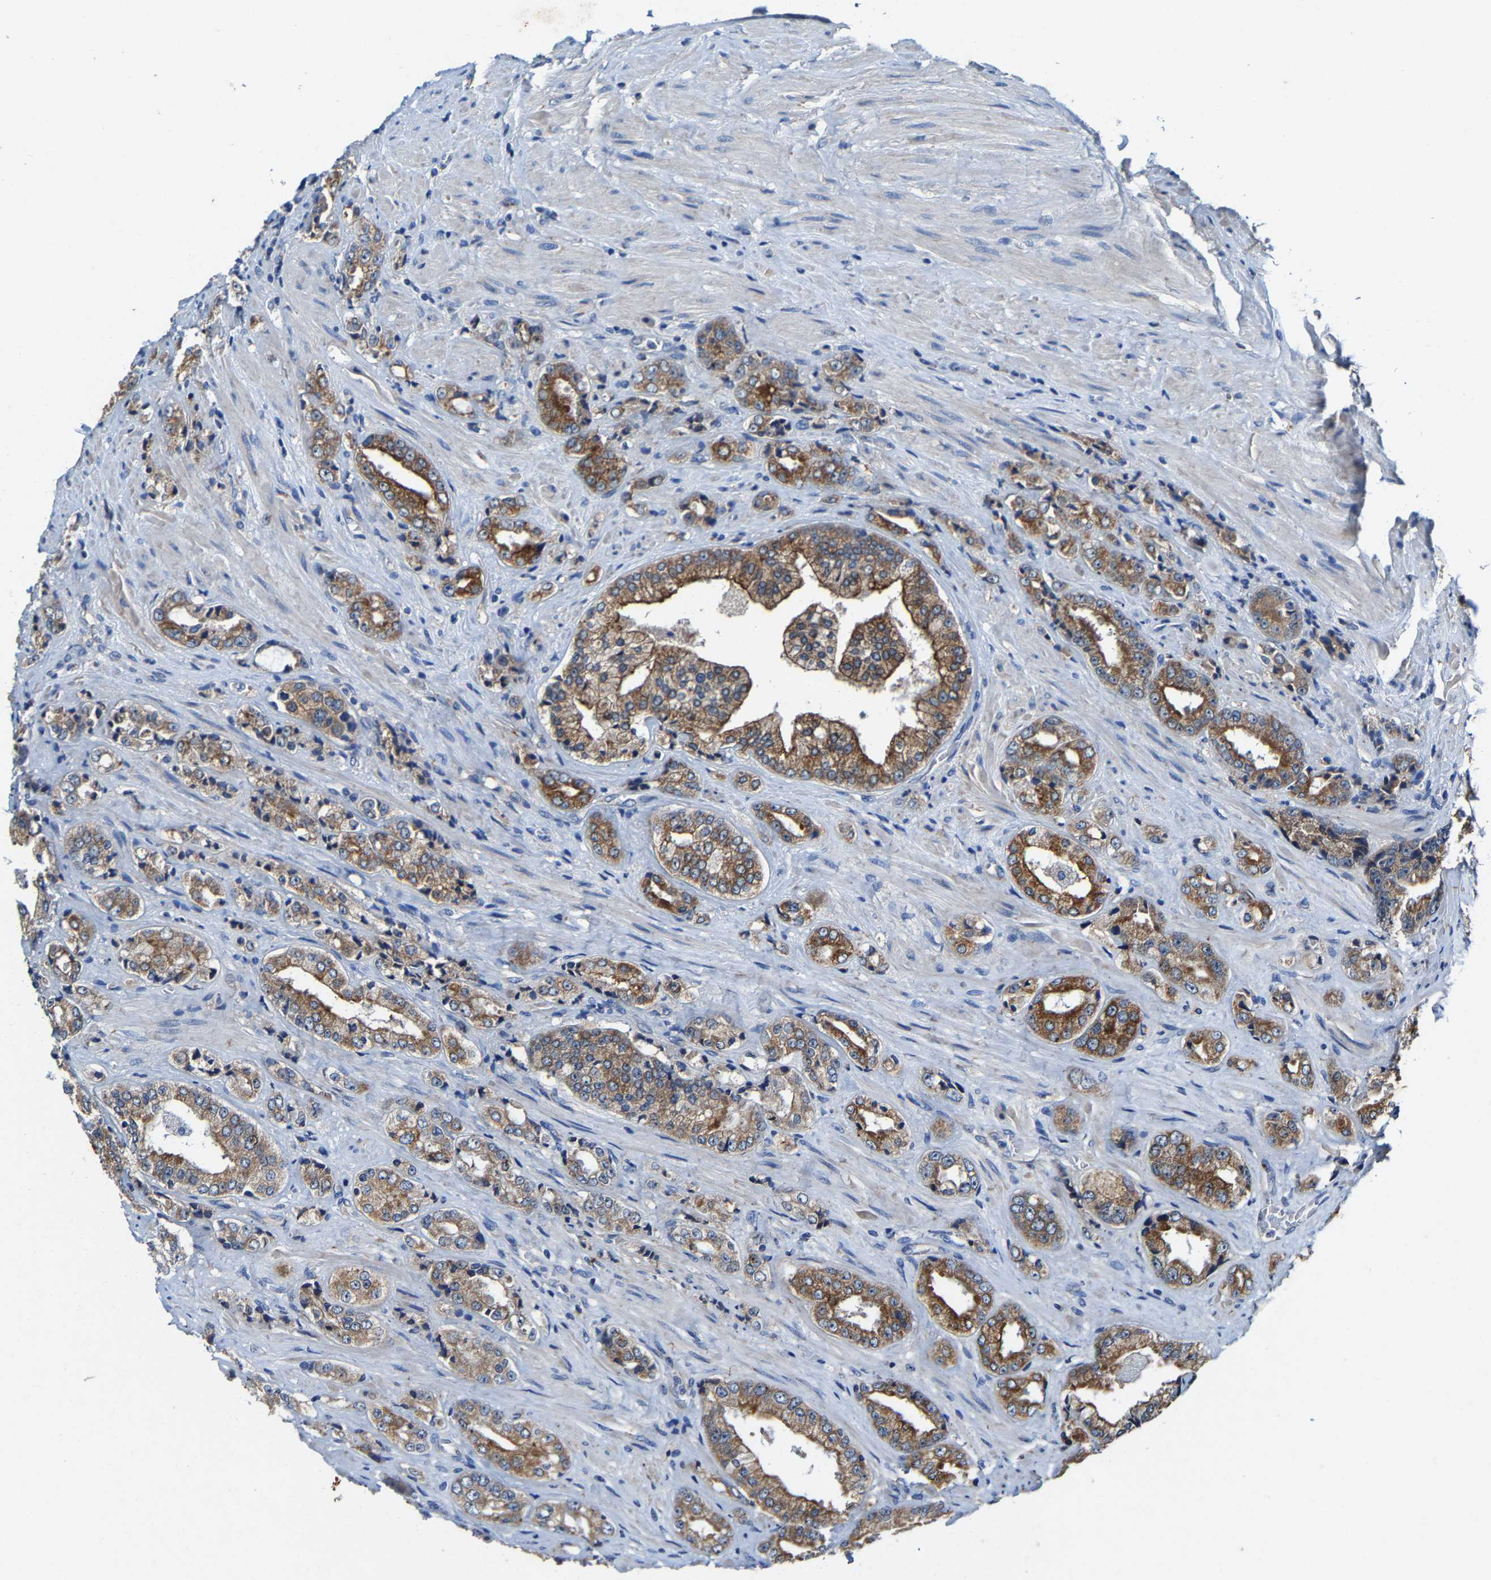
{"staining": {"intensity": "moderate", "quantity": ">75%", "location": "cytoplasmic/membranous"}, "tissue": "prostate cancer", "cell_type": "Tumor cells", "image_type": "cancer", "snomed": [{"axis": "morphology", "description": "Adenocarcinoma, High grade"}, {"axis": "topography", "description": "Prostate"}], "caption": "Immunohistochemistry (IHC) (DAB (3,3'-diaminobenzidine)) staining of adenocarcinoma (high-grade) (prostate) reveals moderate cytoplasmic/membranous protein staining in about >75% of tumor cells. (DAB IHC with brightfield microscopy, high magnification).", "gene": "SLC25A25", "patient": {"sex": "male", "age": 61}}